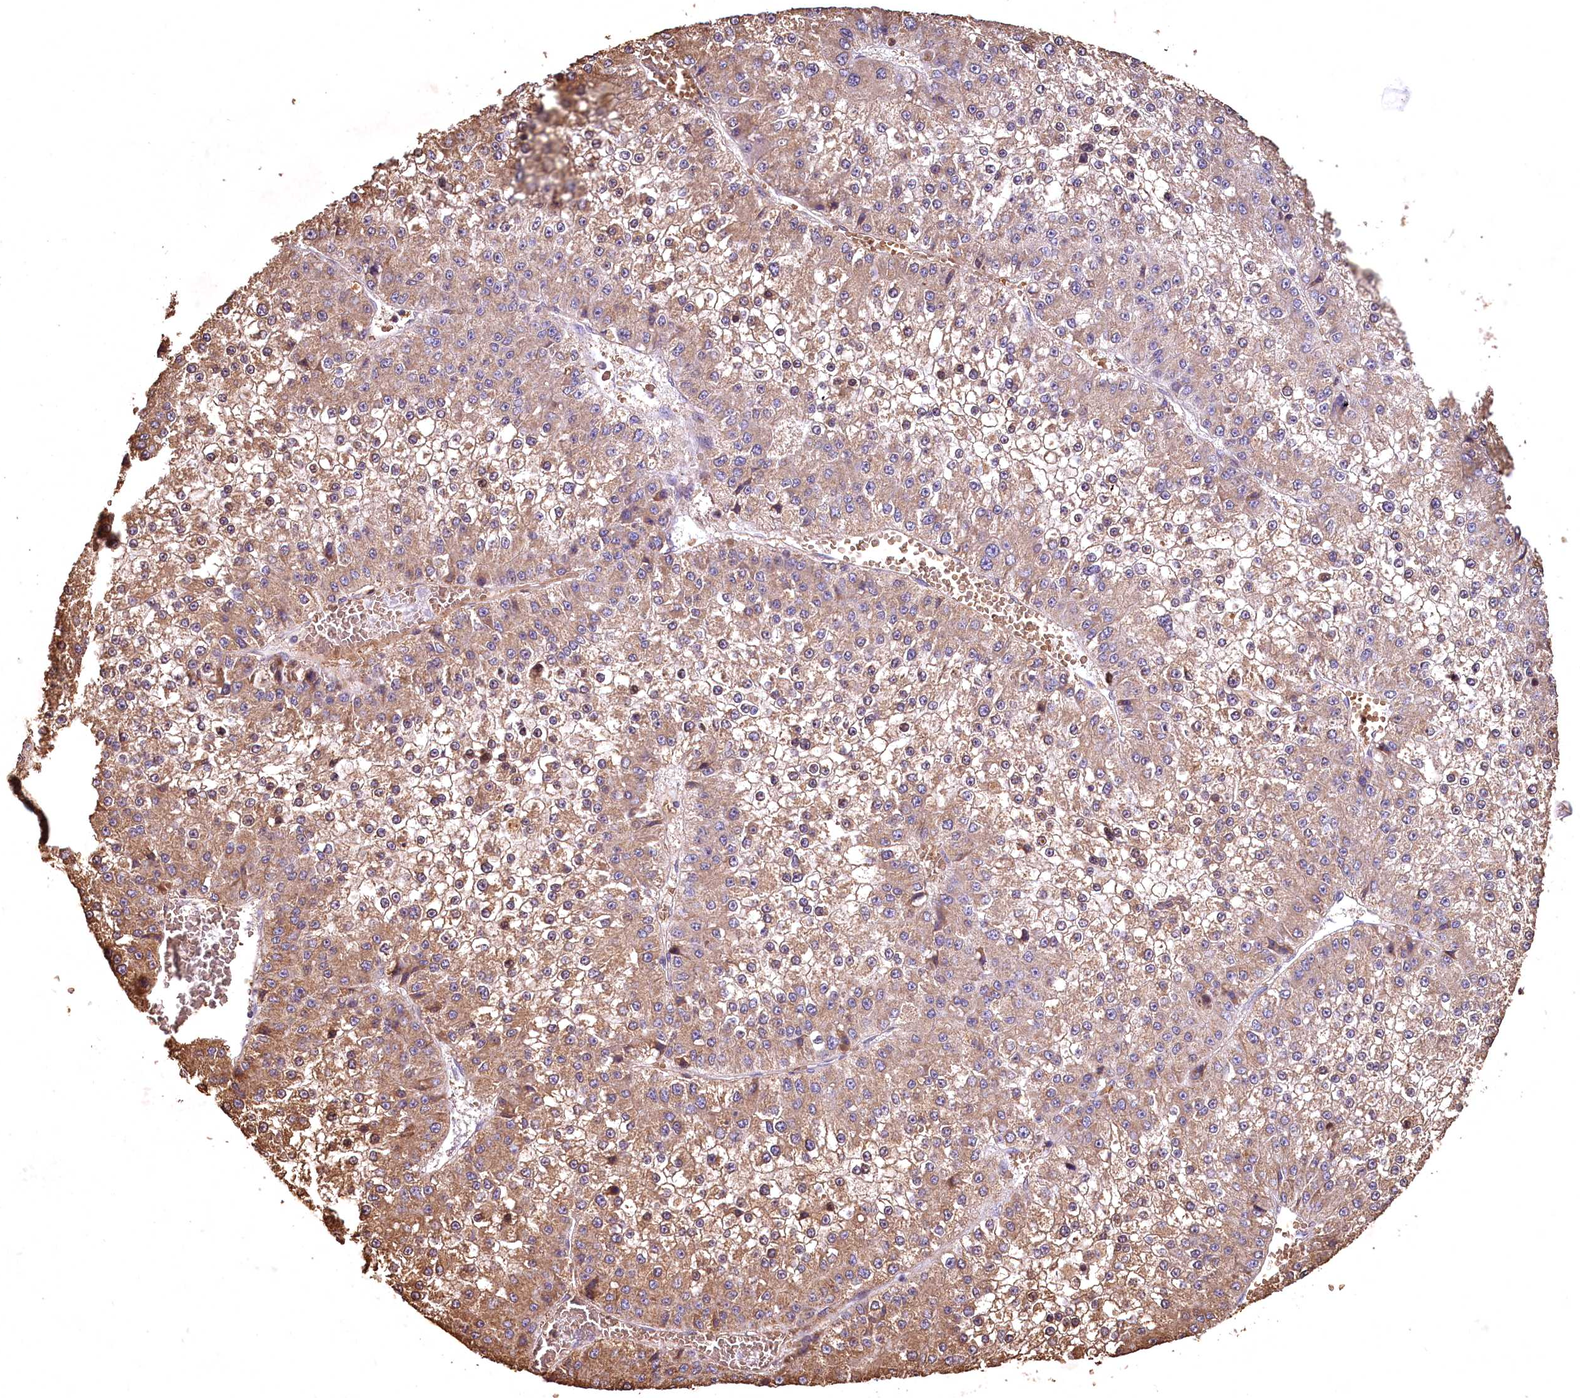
{"staining": {"intensity": "moderate", "quantity": ">75%", "location": "cytoplasmic/membranous"}, "tissue": "liver cancer", "cell_type": "Tumor cells", "image_type": "cancer", "snomed": [{"axis": "morphology", "description": "Carcinoma, Hepatocellular, NOS"}, {"axis": "topography", "description": "Liver"}], "caption": "Human liver cancer (hepatocellular carcinoma) stained with a brown dye shows moderate cytoplasmic/membranous positive staining in about >75% of tumor cells.", "gene": "SPTA1", "patient": {"sex": "female", "age": 73}}